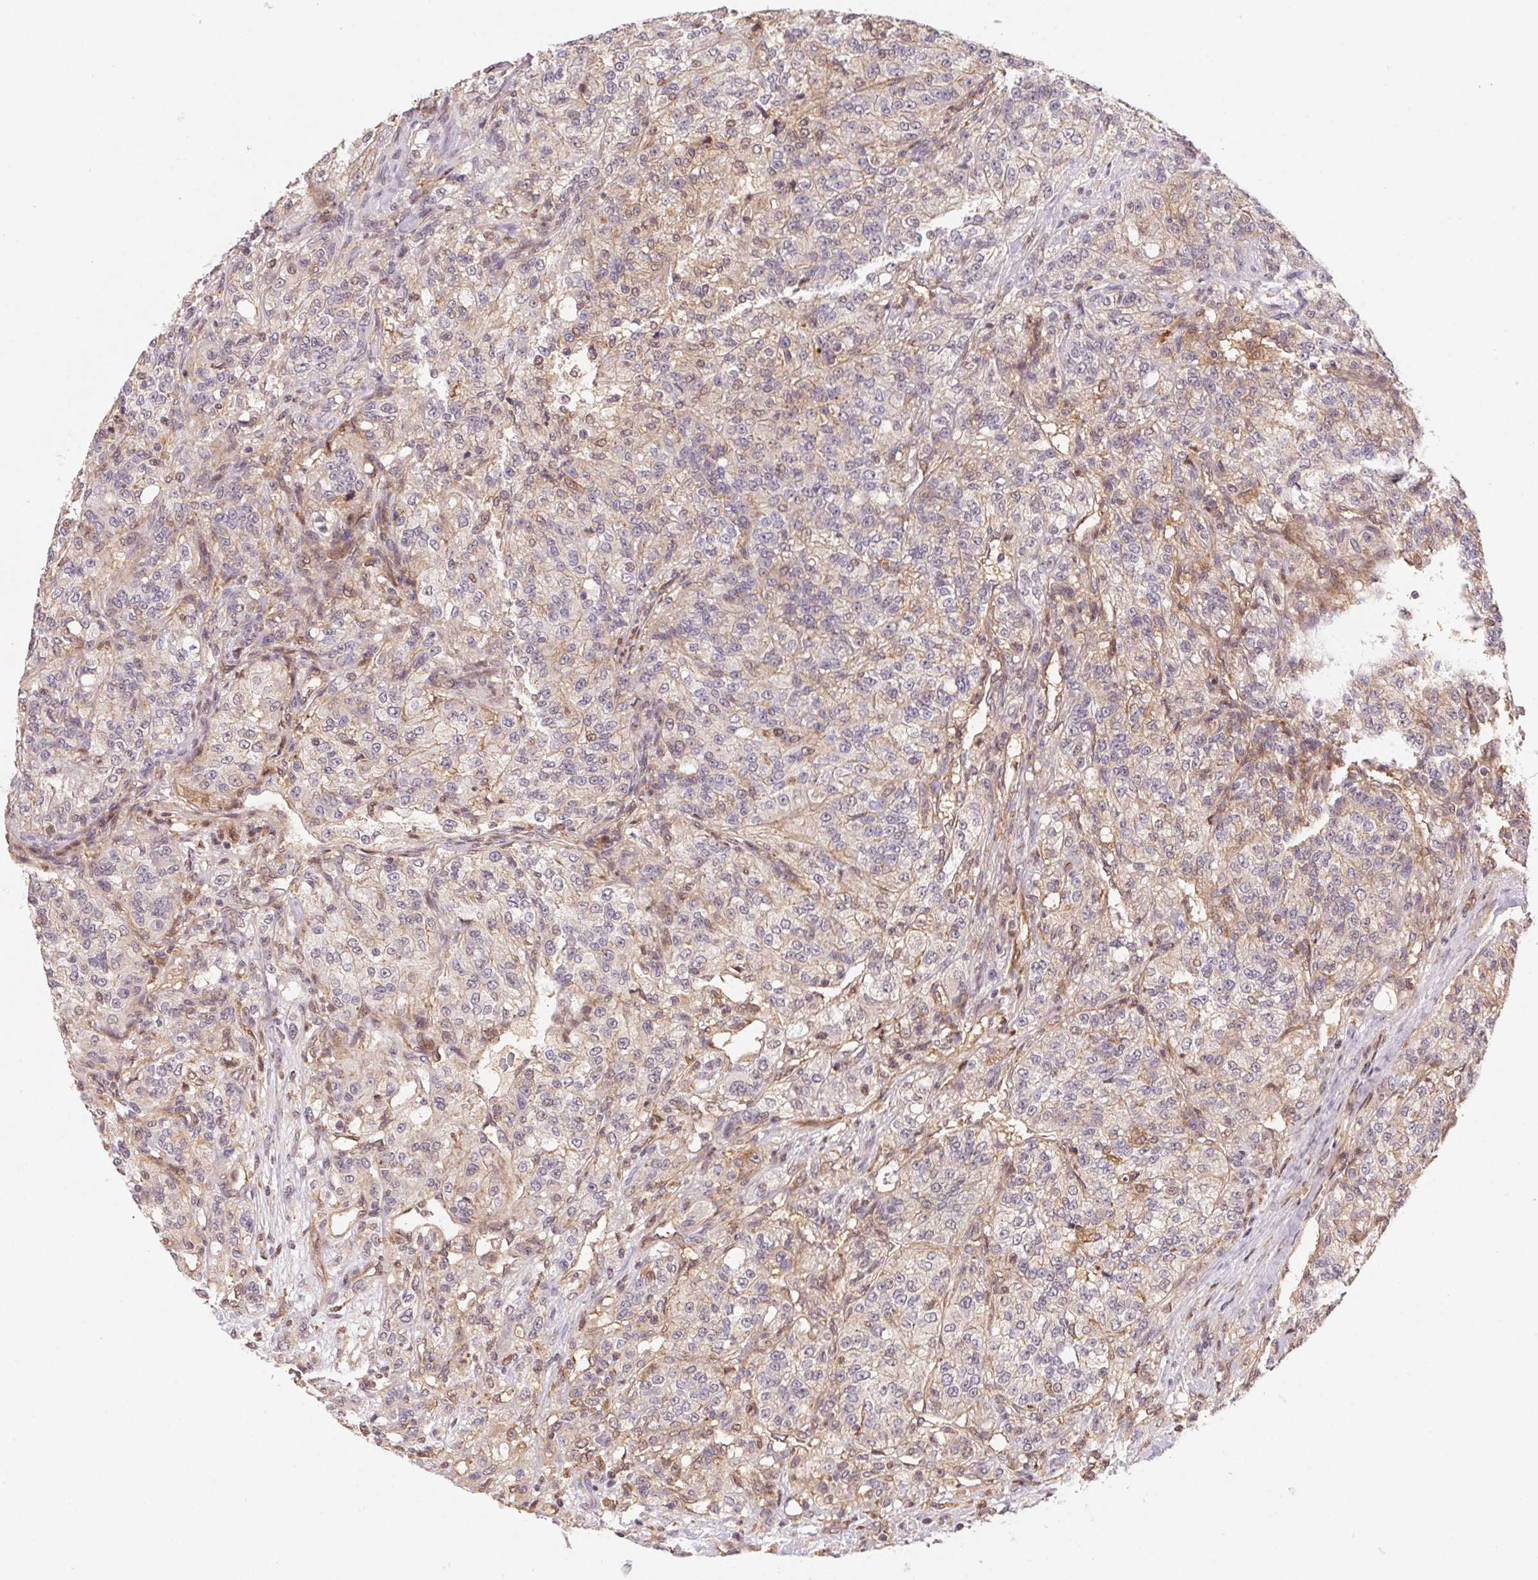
{"staining": {"intensity": "weak", "quantity": "<25%", "location": "cytoplasmic/membranous,nuclear"}, "tissue": "renal cancer", "cell_type": "Tumor cells", "image_type": "cancer", "snomed": [{"axis": "morphology", "description": "Adenocarcinoma, NOS"}, {"axis": "topography", "description": "Kidney"}], "caption": "DAB immunohistochemical staining of human renal adenocarcinoma shows no significant positivity in tumor cells.", "gene": "SLC52A2", "patient": {"sex": "female", "age": 63}}